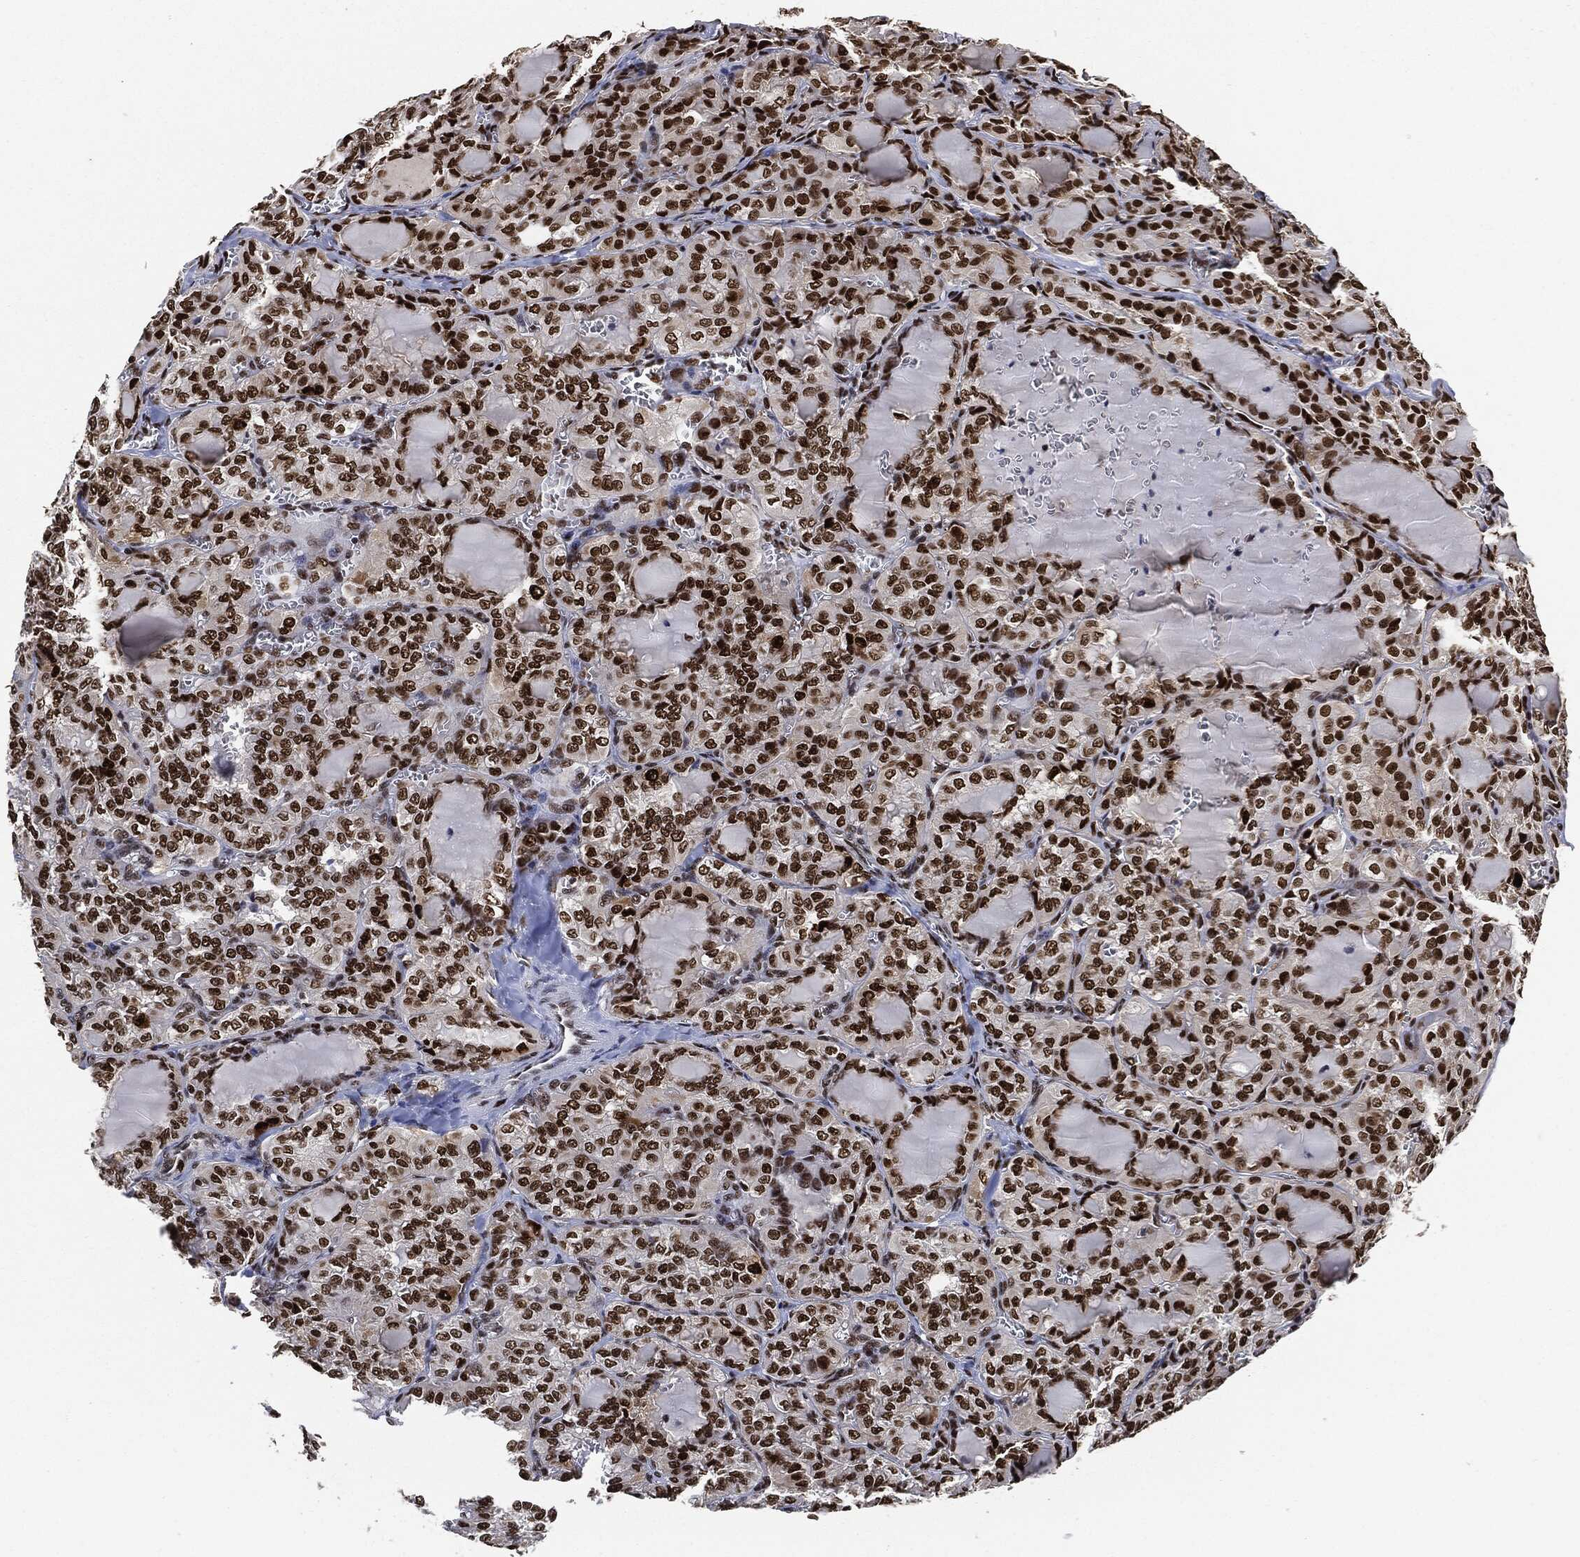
{"staining": {"intensity": "strong", "quantity": ">75%", "location": "nuclear"}, "tissue": "thyroid cancer", "cell_type": "Tumor cells", "image_type": "cancer", "snomed": [{"axis": "morphology", "description": "Papillary adenocarcinoma, NOS"}, {"axis": "topography", "description": "Thyroid gland"}], "caption": "Papillary adenocarcinoma (thyroid) was stained to show a protein in brown. There is high levels of strong nuclear positivity in approximately >75% of tumor cells.", "gene": "PCNA", "patient": {"sex": "female", "age": 41}}